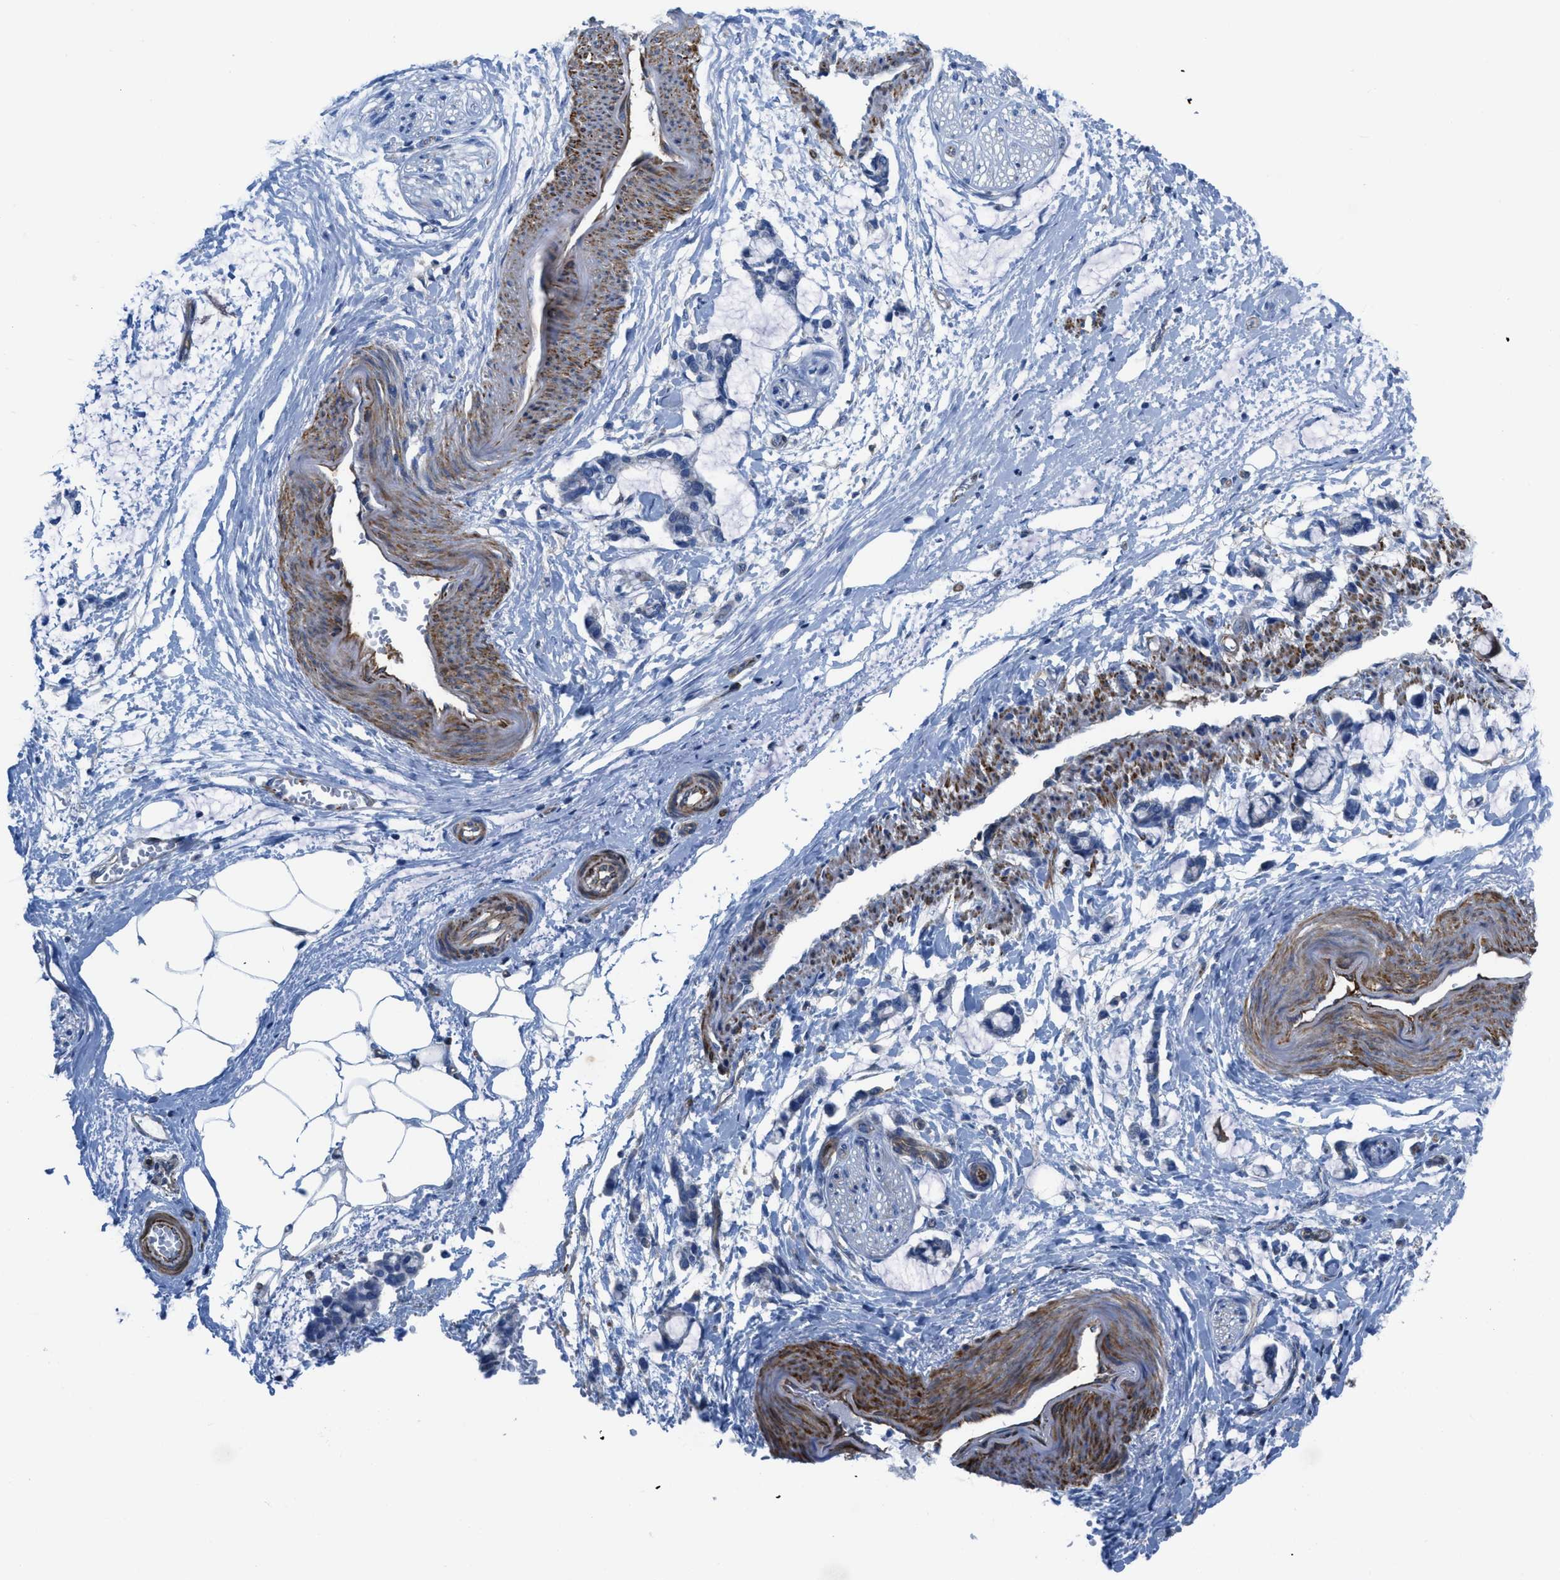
{"staining": {"intensity": "negative", "quantity": "none", "location": "none"}, "tissue": "adipose tissue", "cell_type": "Adipocytes", "image_type": "normal", "snomed": [{"axis": "morphology", "description": "Normal tissue, NOS"}, {"axis": "morphology", "description": "Adenocarcinoma, NOS"}, {"axis": "topography", "description": "Colon"}, {"axis": "topography", "description": "Peripheral nerve tissue"}], "caption": "IHC histopathology image of normal adipose tissue: human adipose tissue stained with DAB shows no significant protein expression in adipocytes.", "gene": "KCNH7", "patient": {"sex": "male", "age": 14}}